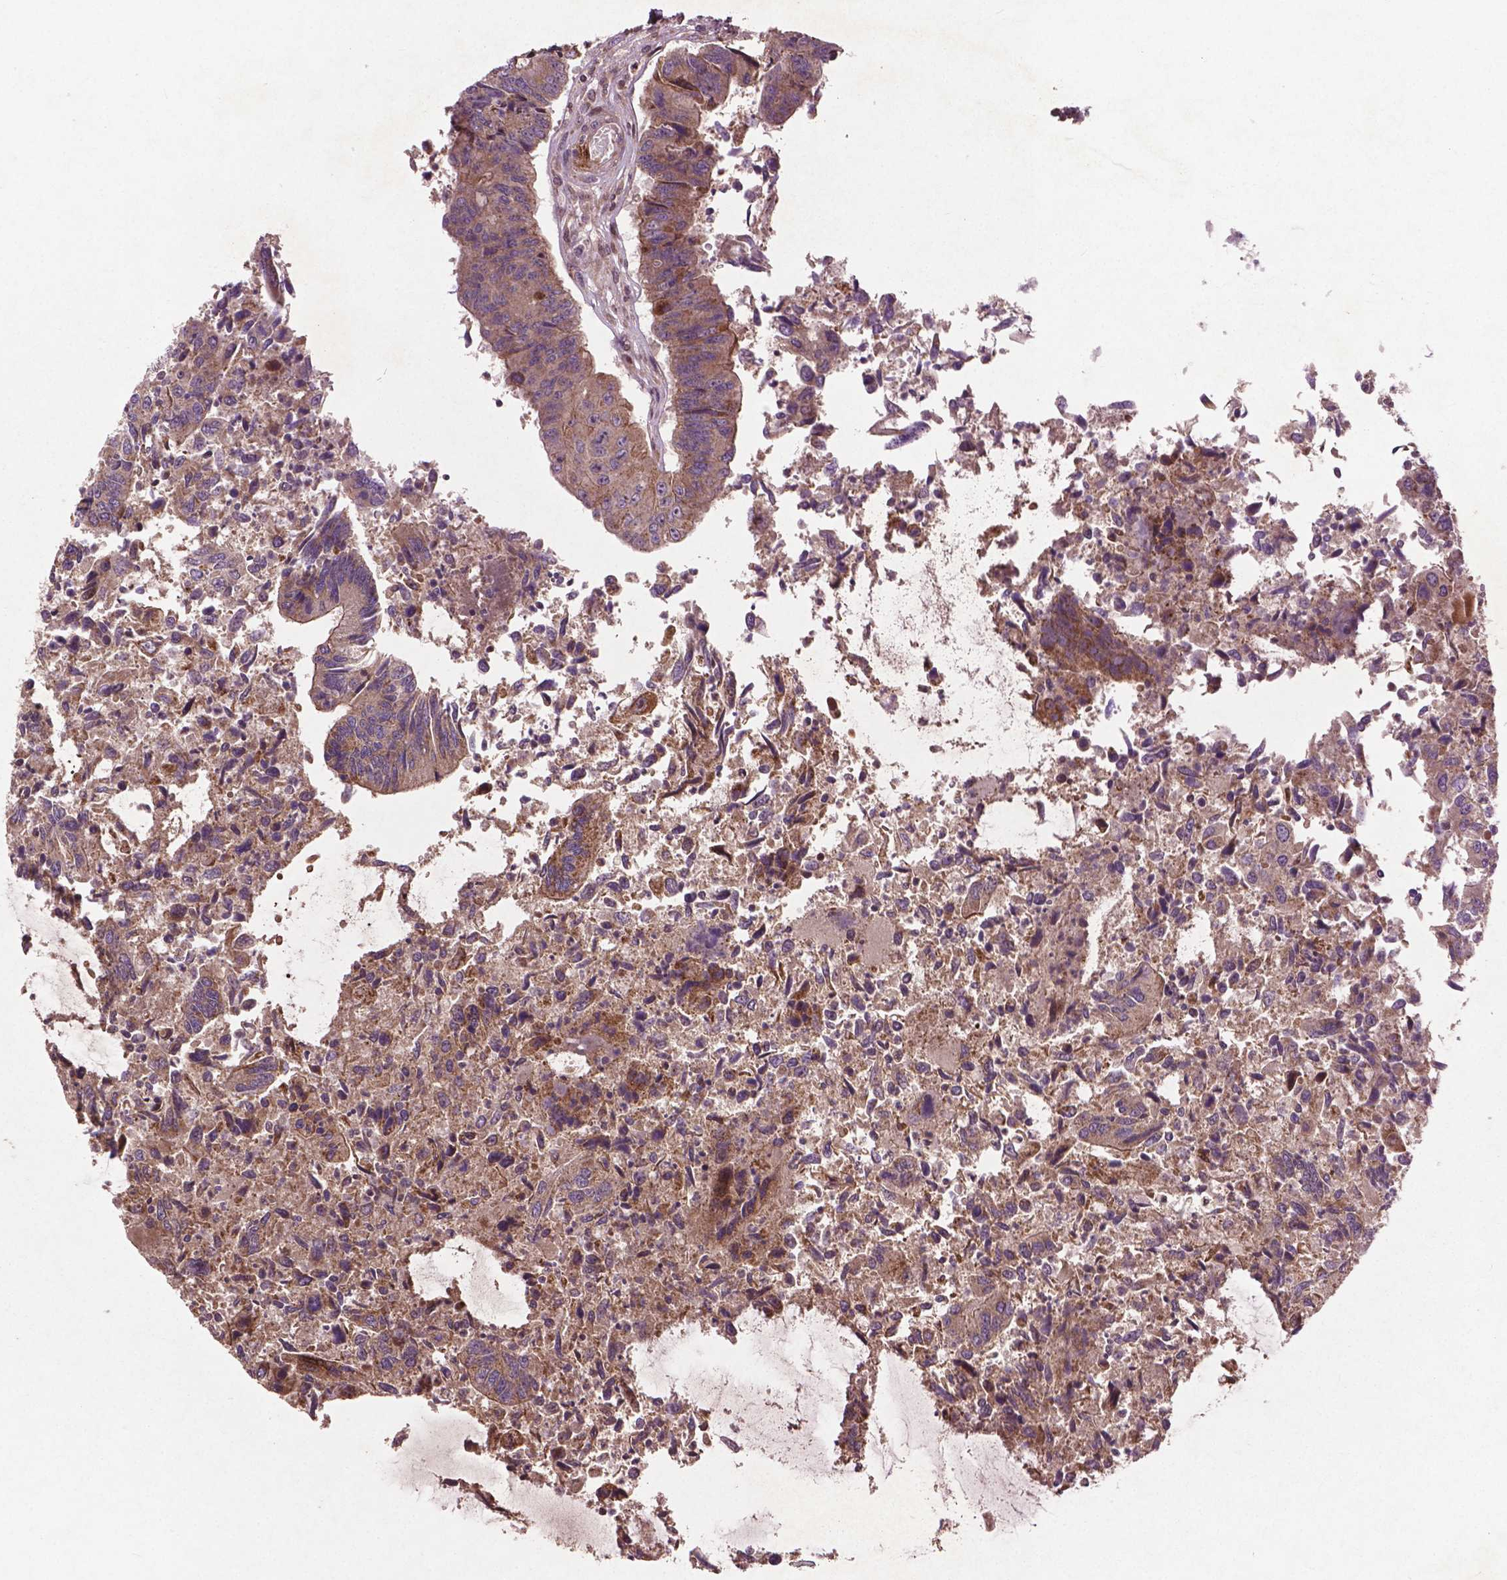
{"staining": {"intensity": "moderate", "quantity": ">75%", "location": "cytoplasmic/membranous"}, "tissue": "colorectal cancer", "cell_type": "Tumor cells", "image_type": "cancer", "snomed": [{"axis": "morphology", "description": "Adenocarcinoma, NOS"}, {"axis": "topography", "description": "Colon"}], "caption": "Immunohistochemistry of human colorectal adenocarcinoma exhibits medium levels of moderate cytoplasmic/membranous expression in about >75% of tumor cells.", "gene": "B3GALNT2", "patient": {"sex": "female", "age": 67}}